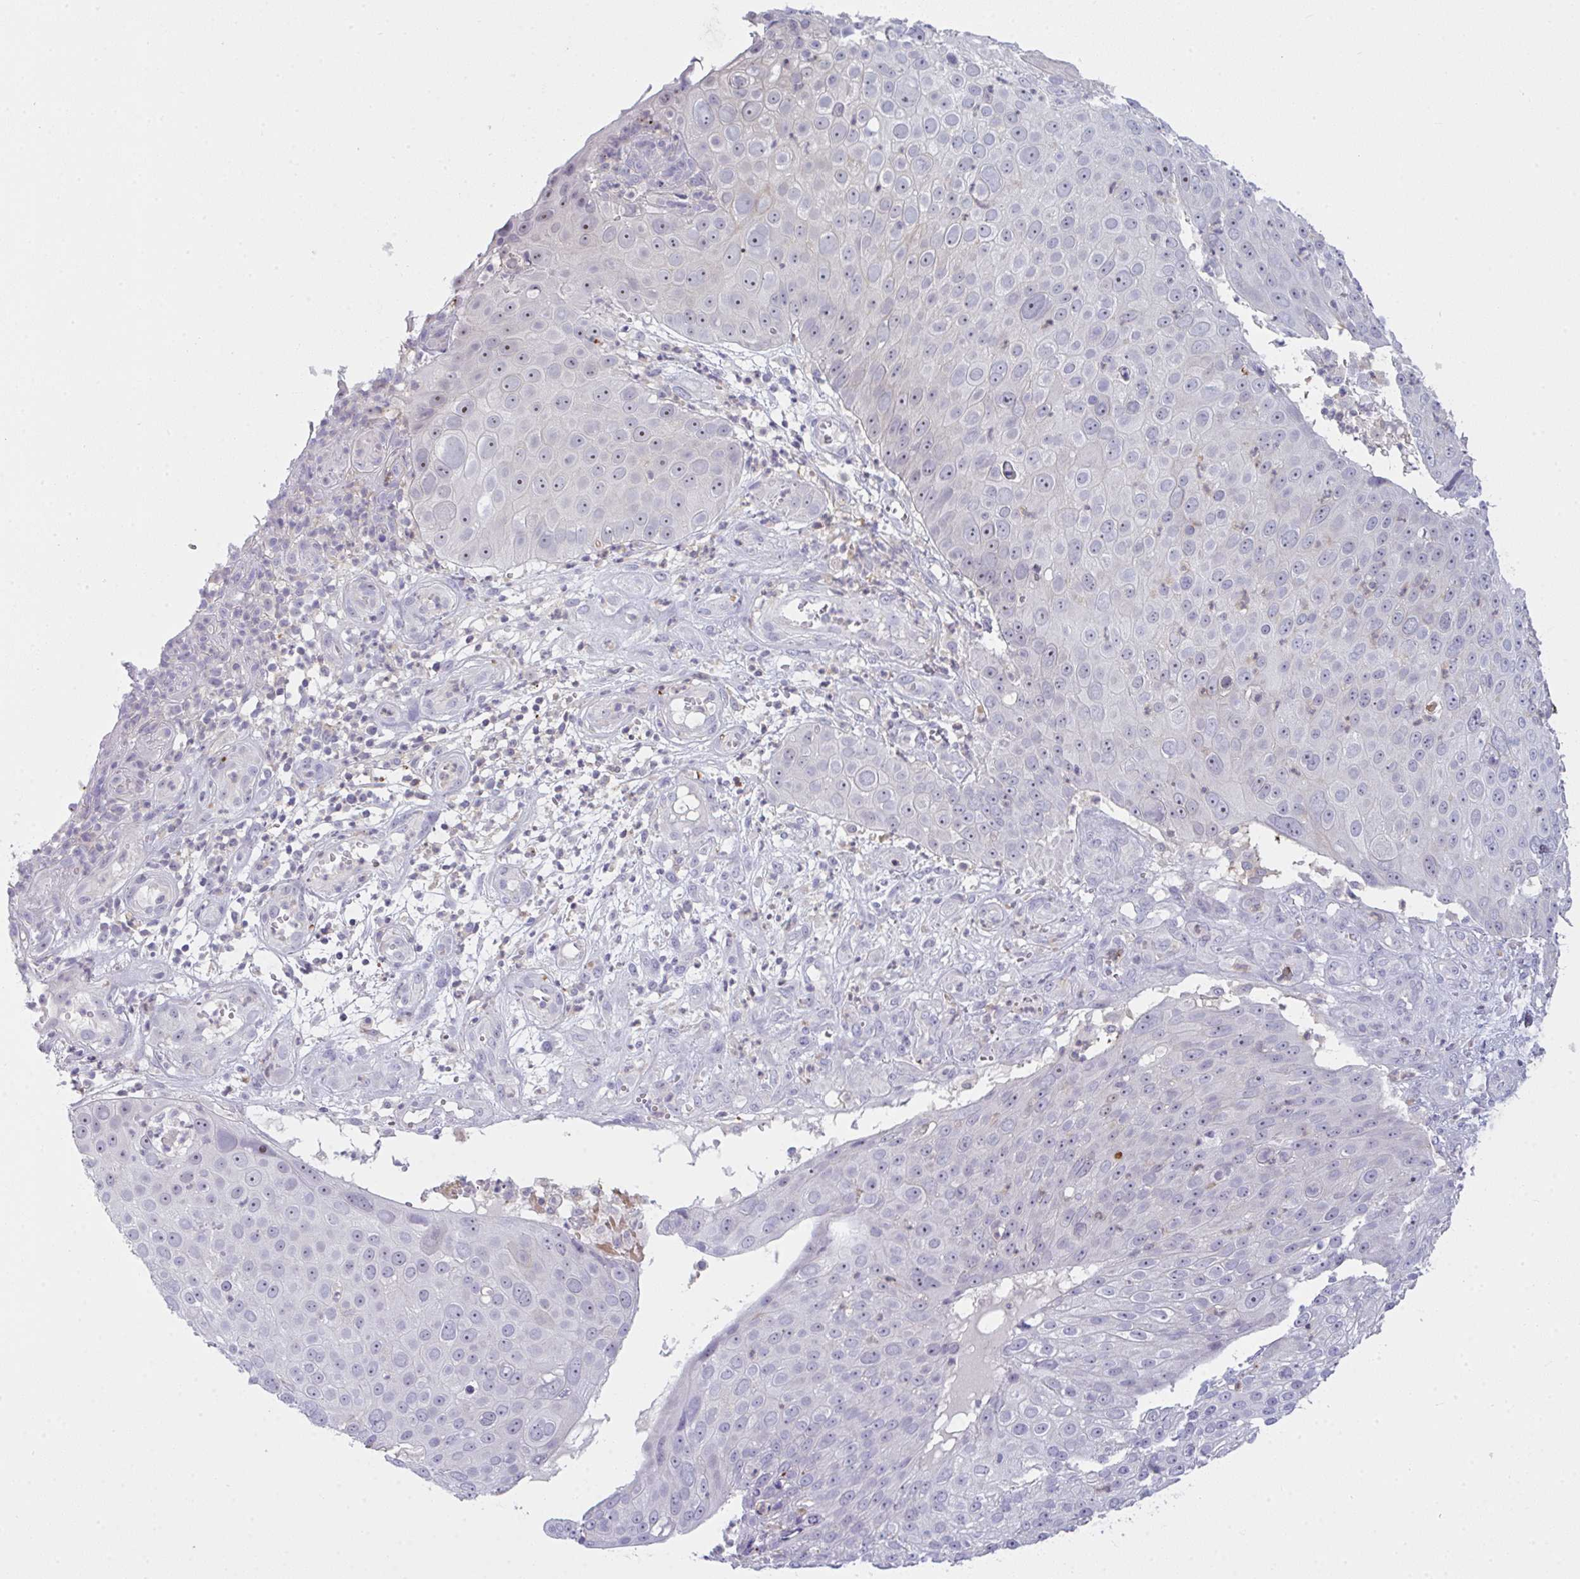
{"staining": {"intensity": "negative", "quantity": "none", "location": "none"}, "tissue": "skin cancer", "cell_type": "Tumor cells", "image_type": "cancer", "snomed": [{"axis": "morphology", "description": "Squamous cell carcinoma, NOS"}, {"axis": "topography", "description": "Skin"}], "caption": "Immunohistochemistry of squamous cell carcinoma (skin) displays no expression in tumor cells. The staining is performed using DAB (3,3'-diaminobenzidine) brown chromogen with nuclei counter-stained in using hematoxylin.", "gene": "CD80", "patient": {"sex": "male", "age": 71}}